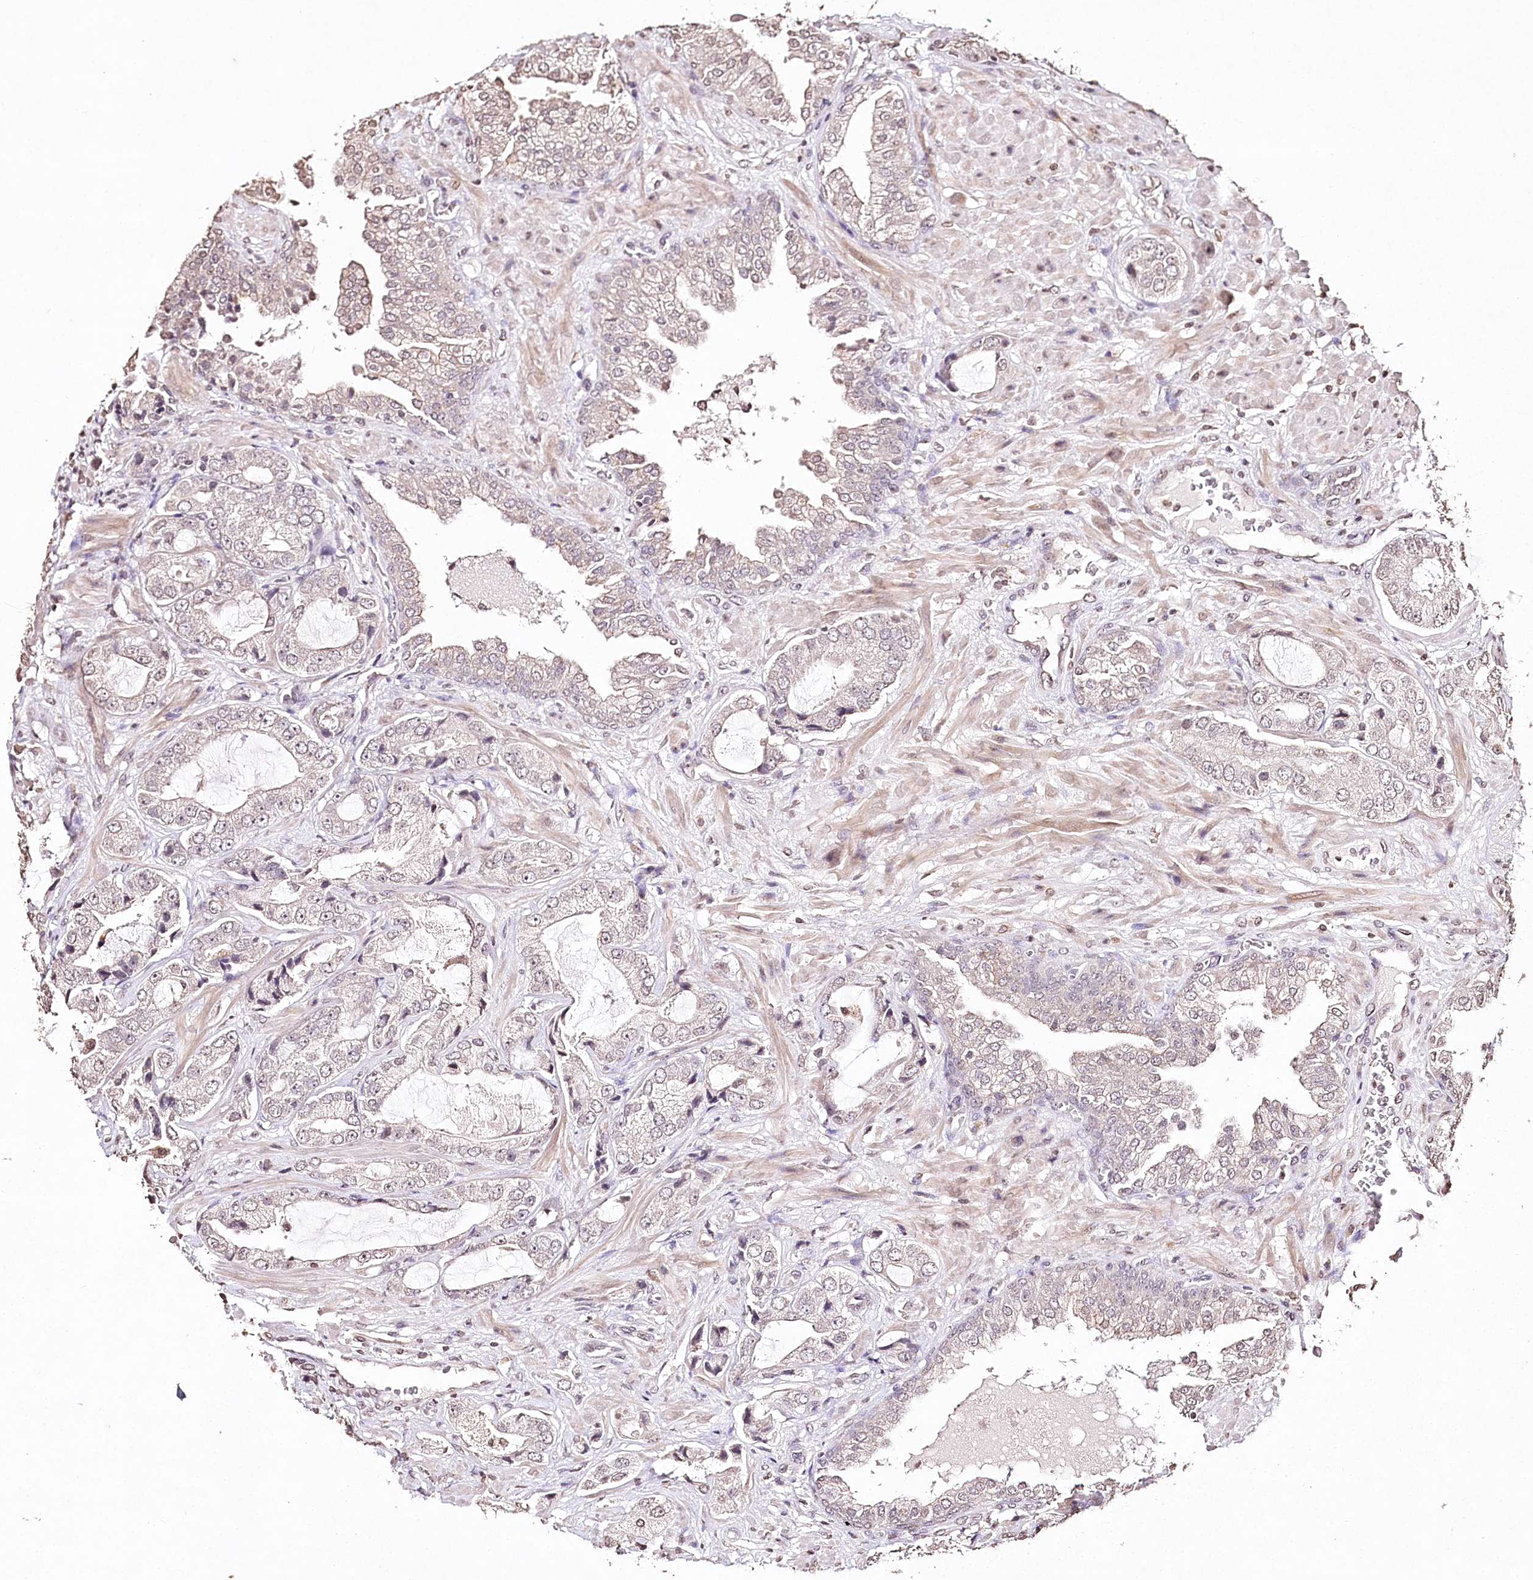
{"staining": {"intensity": "negative", "quantity": "none", "location": "none"}, "tissue": "prostate cancer", "cell_type": "Tumor cells", "image_type": "cancer", "snomed": [{"axis": "morphology", "description": "Normal tissue, NOS"}, {"axis": "morphology", "description": "Adenocarcinoma, High grade"}, {"axis": "topography", "description": "Prostate"}, {"axis": "topography", "description": "Peripheral nerve tissue"}], "caption": "Histopathology image shows no significant protein staining in tumor cells of prostate cancer (high-grade adenocarcinoma).", "gene": "DMXL1", "patient": {"sex": "male", "age": 59}}